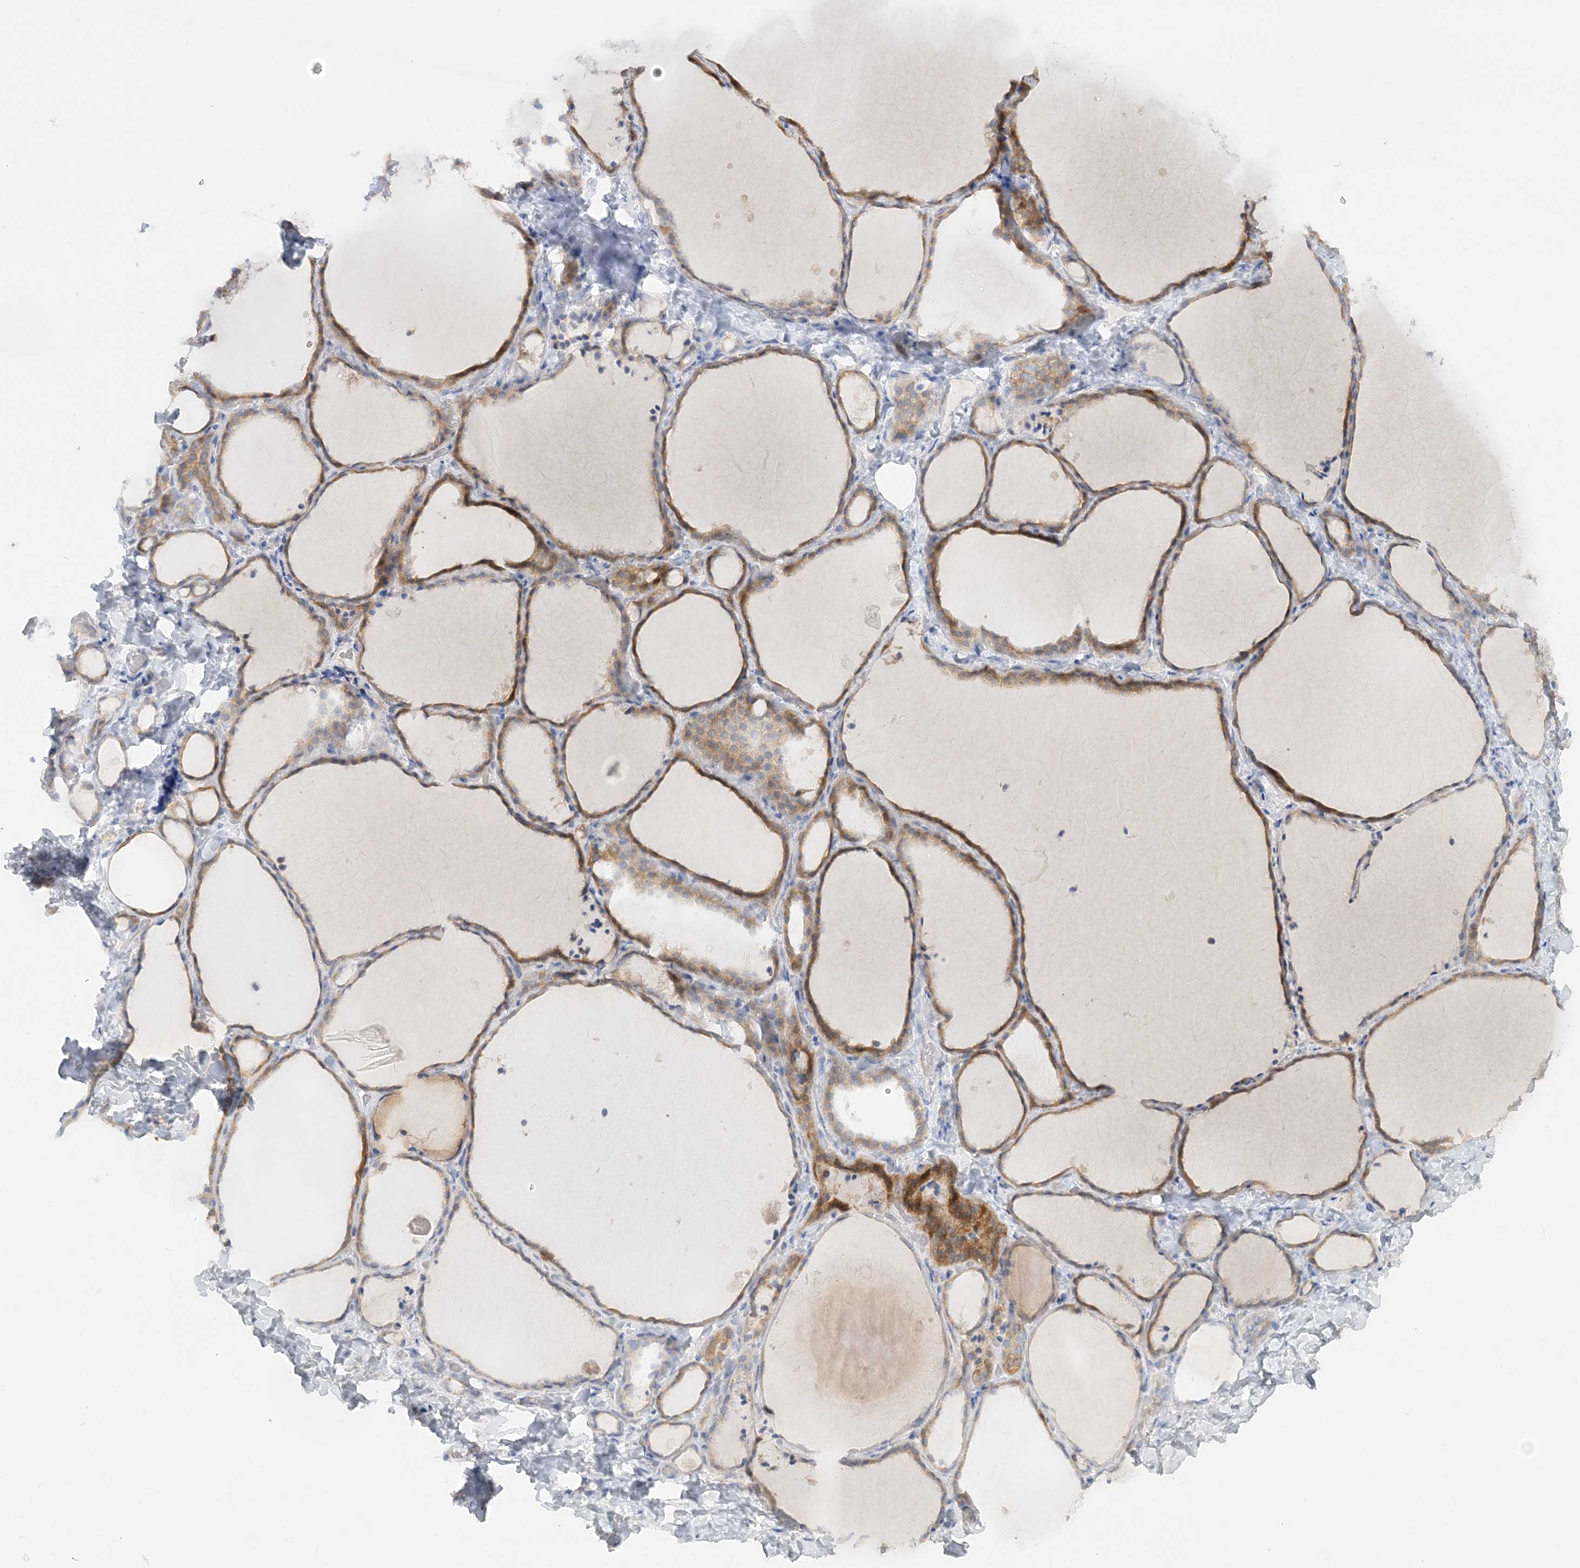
{"staining": {"intensity": "moderate", "quantity": ">75%", "location": "cytoplasmic/membranous"}, "tissue": "thyroid gland", "cell_type": "Glandular cells", "image_type": "normal", "snomed": [{"axis": "morphology", "description": "Normal tissue, NOS"}, {"axis": "topography", "description": "Thyroid gland"}], "caption": "Immunohistochemistry (IHC) image of unremarkable human thyroid gland stained for a protein (brown), which demonstrates medium levels of moderate cytoplasmic/membranous staining in approximately >75% of glandular cells.", "gene": "ENSG00000288637", "patient": {"sex": "female", "age": 22}}